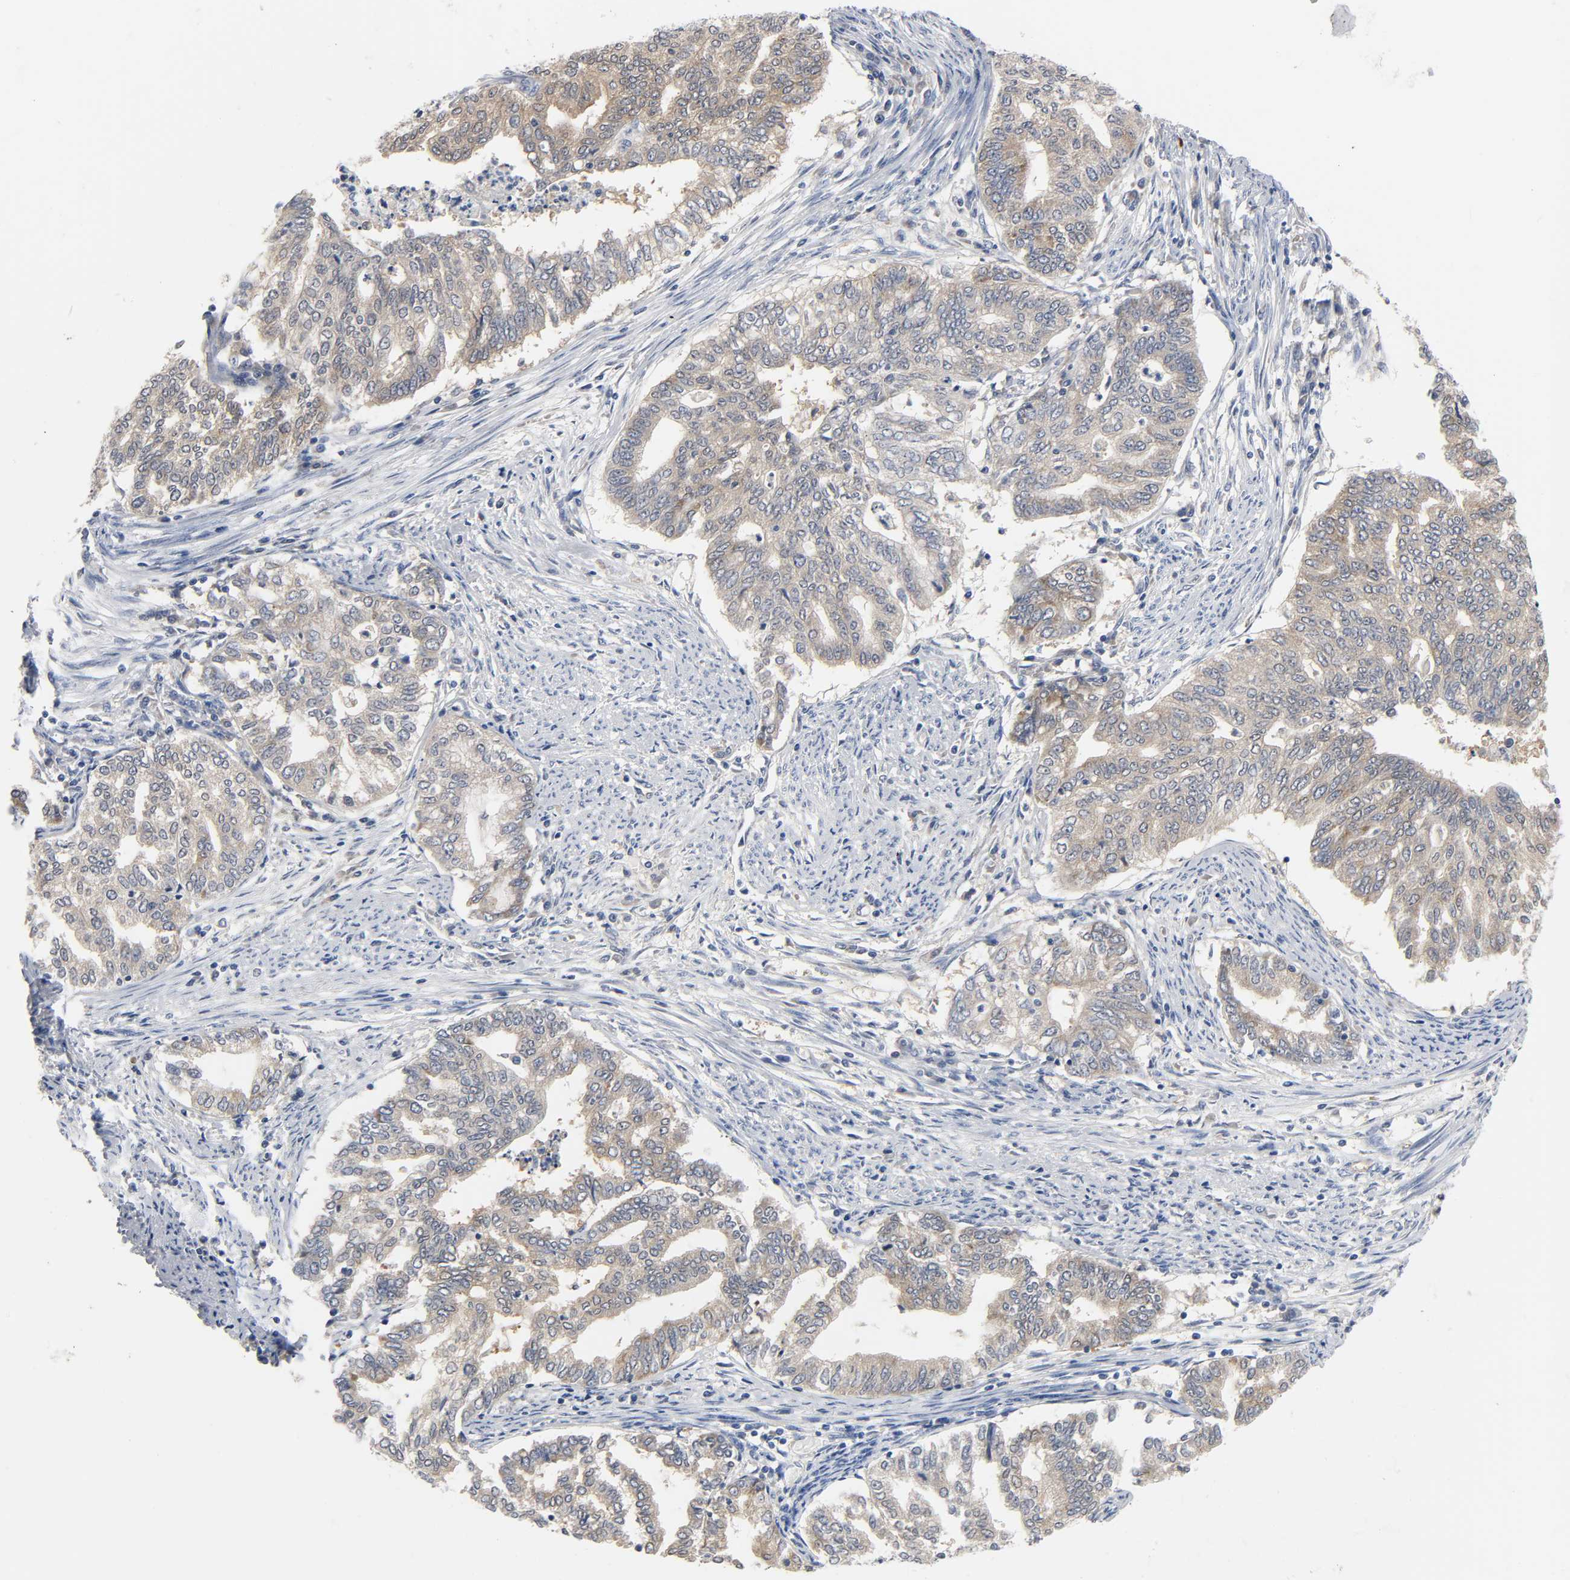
{"staining": {"intensity": "weak", "quantity": ">75%", "location": "cytoplasmic/membranous"}, "tissue": "endometrial cancer", "cell_type": "Tumor cells", "image_type": "cancer", "snomed": [{"axis": "morphology", "description": "Adenocarcinoma, NOS"}, {"axis": "topography", "description": "Endometrium"}], "caption": "Human adenocarcinoma (endometrial) stained with a protein marker demonstrates weak staining in tumor cells.", "gene": "FYN", "patient": {"sex": "female", "age": 79}}